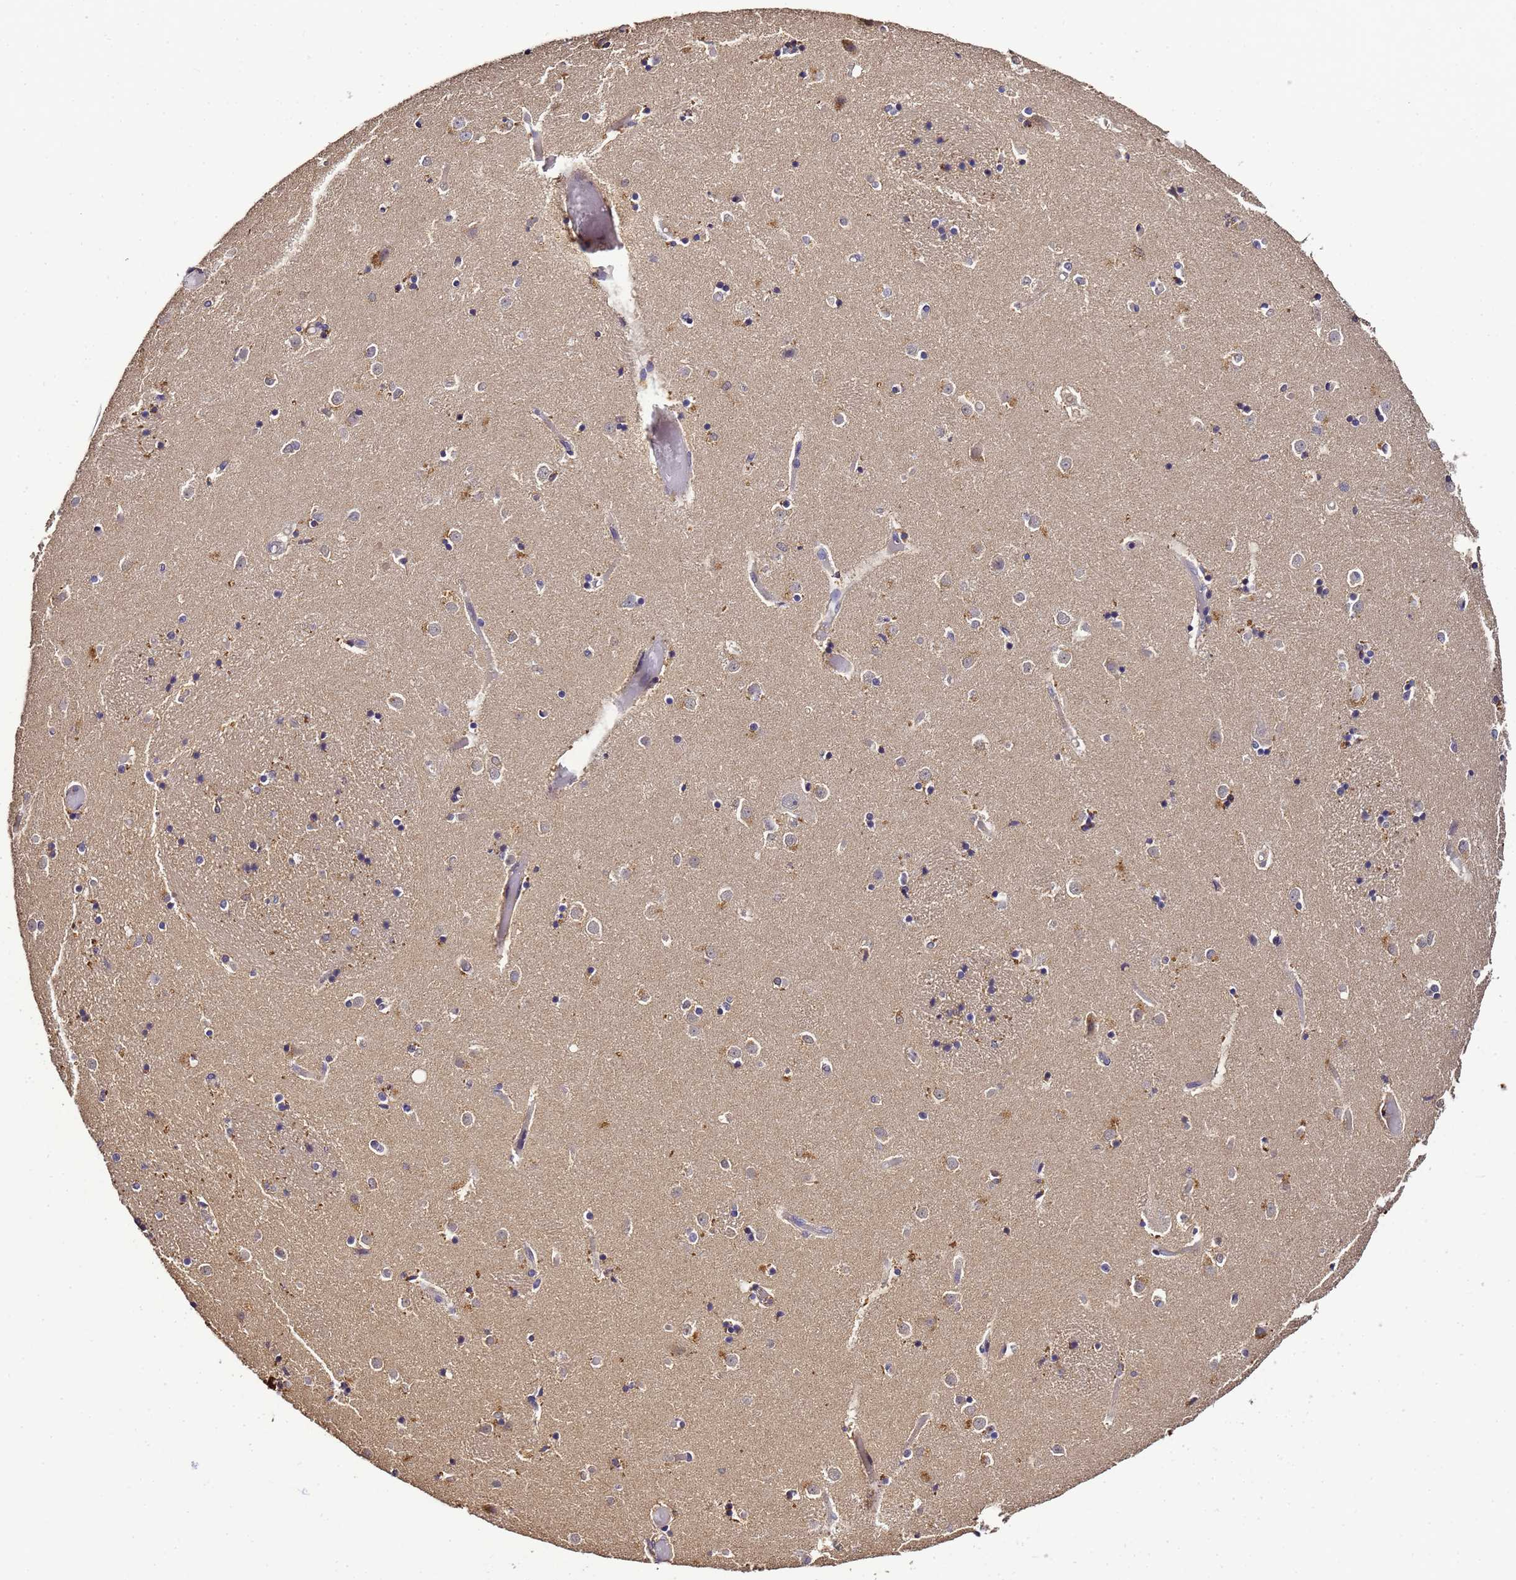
{"staining": {"intensity": "negative", "quantity": "none", "location": "none"}, "tissue": "caudate", "cell_type": "Glial cells", "image_type": "normal", "snomed": [{"axis": "morphology", "description": "Normal tissue, NOS"}, {"axis": "topography", "description": "Lateral ventricle wall"}], "caption": "Image shows no protein expression in glial cells of unremarkable caudate. Brightfield microscopy of immunohistochemistry (IHC) stained with DAB (3,3'-diaminobenzidine) (brown) and hematoxylin (blue), captured at high magnification.", "gene": "LGI4", "patient": {"sex": "female", "age": 52}}